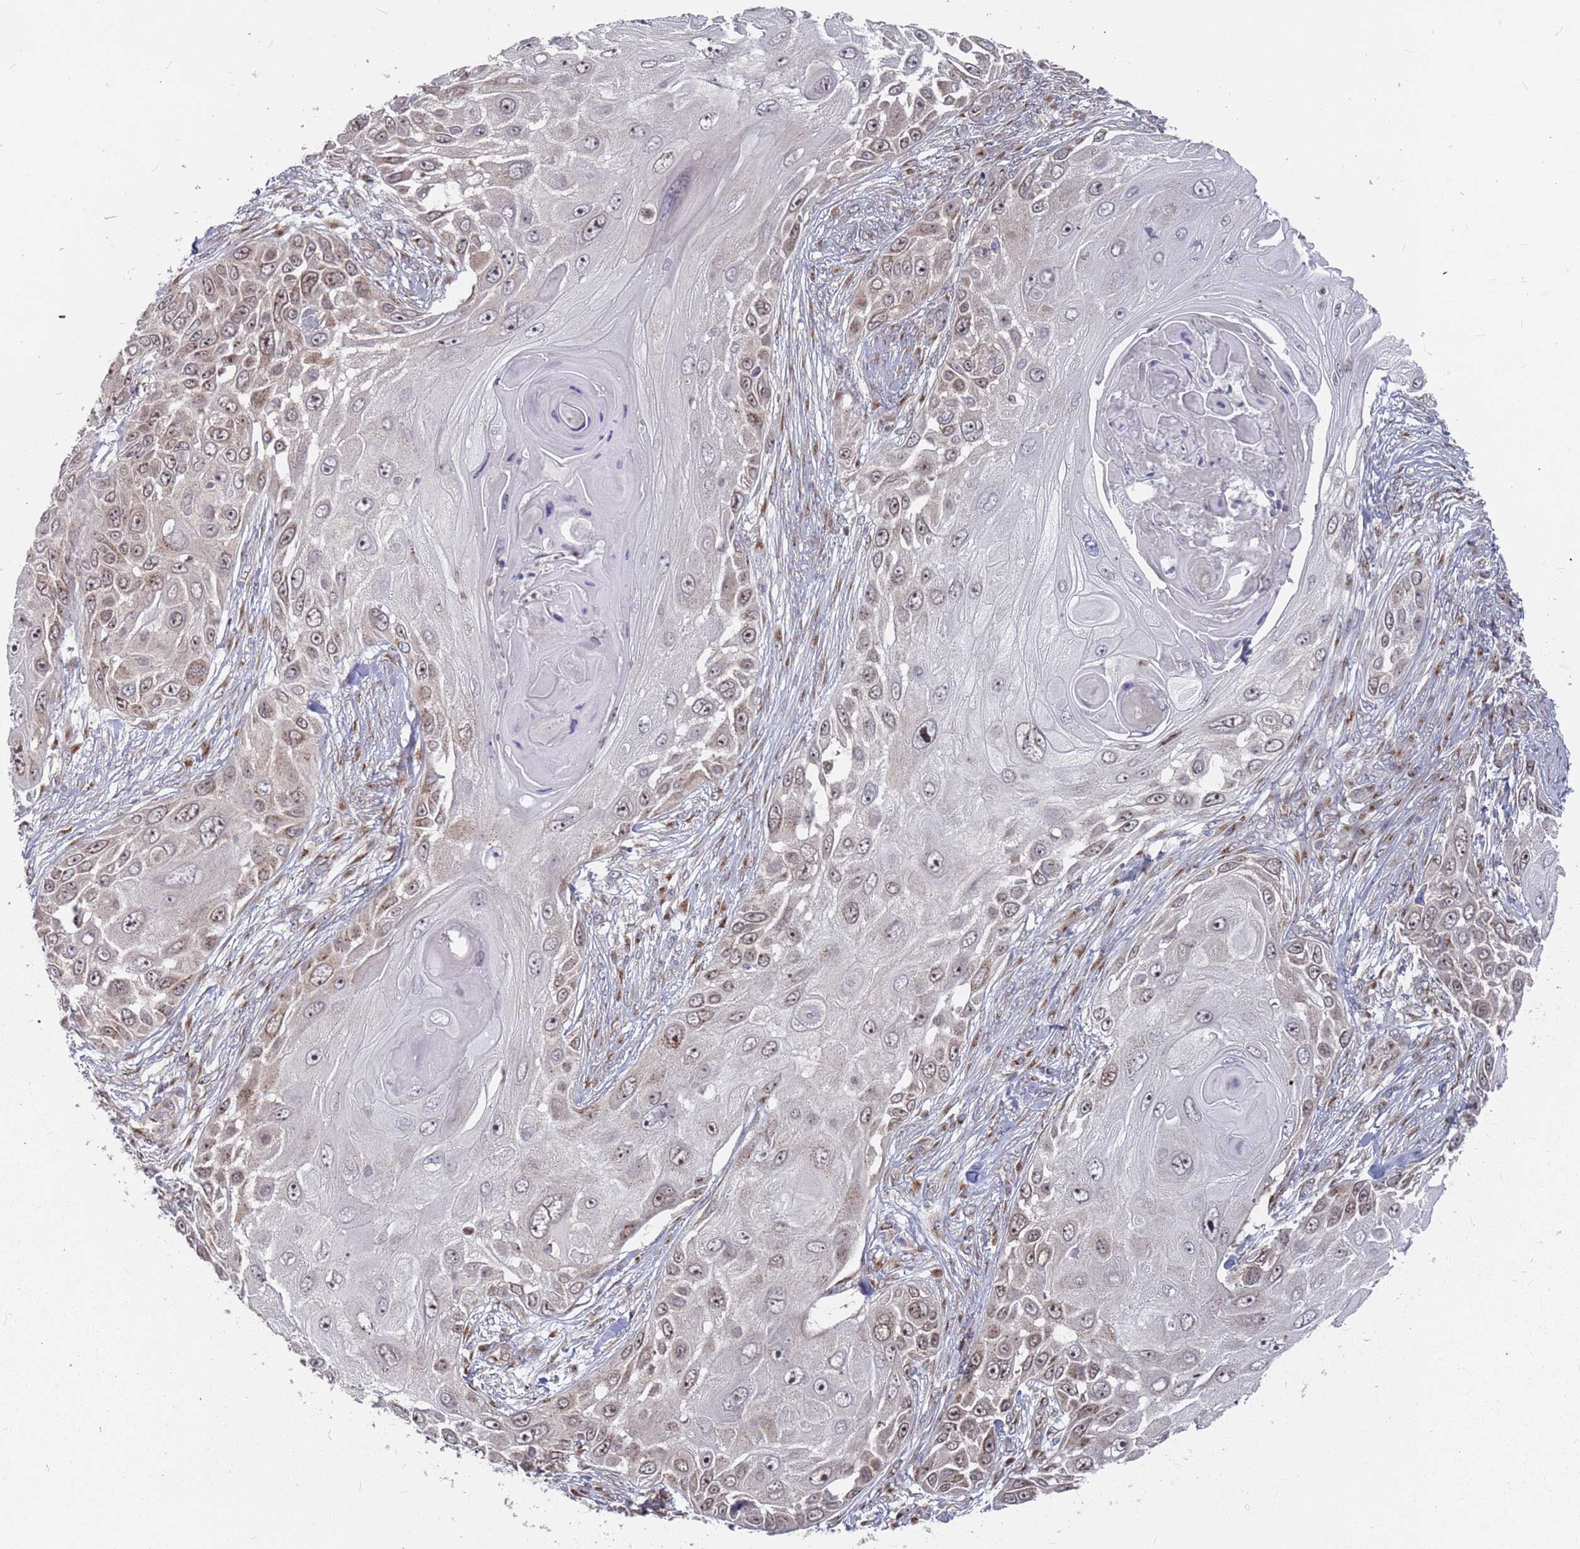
{"staining": {"intensity": "moderate", "quantity": "25%-75%", "location": "cytoplasmic/membranous,nuclear"}, "tissue": "skin cancer", "cell_type": "Tumor cells", "image_type": "cancer", "snomed": [{"axis": "morphology", "description": "Squamous cell carcinoma, NOS"}, {"axis": "topography", "description": "Skin"}], "caption": "Immunohistochemical staining of skin squamous cell carcinoma reveals medium levels of moderate cytoplasmic/membranous and nuclear protein staining in about 25%-75% of tumor cells.", "gene": "FMO4", "patient": {"sex": "female", "age": 44}}